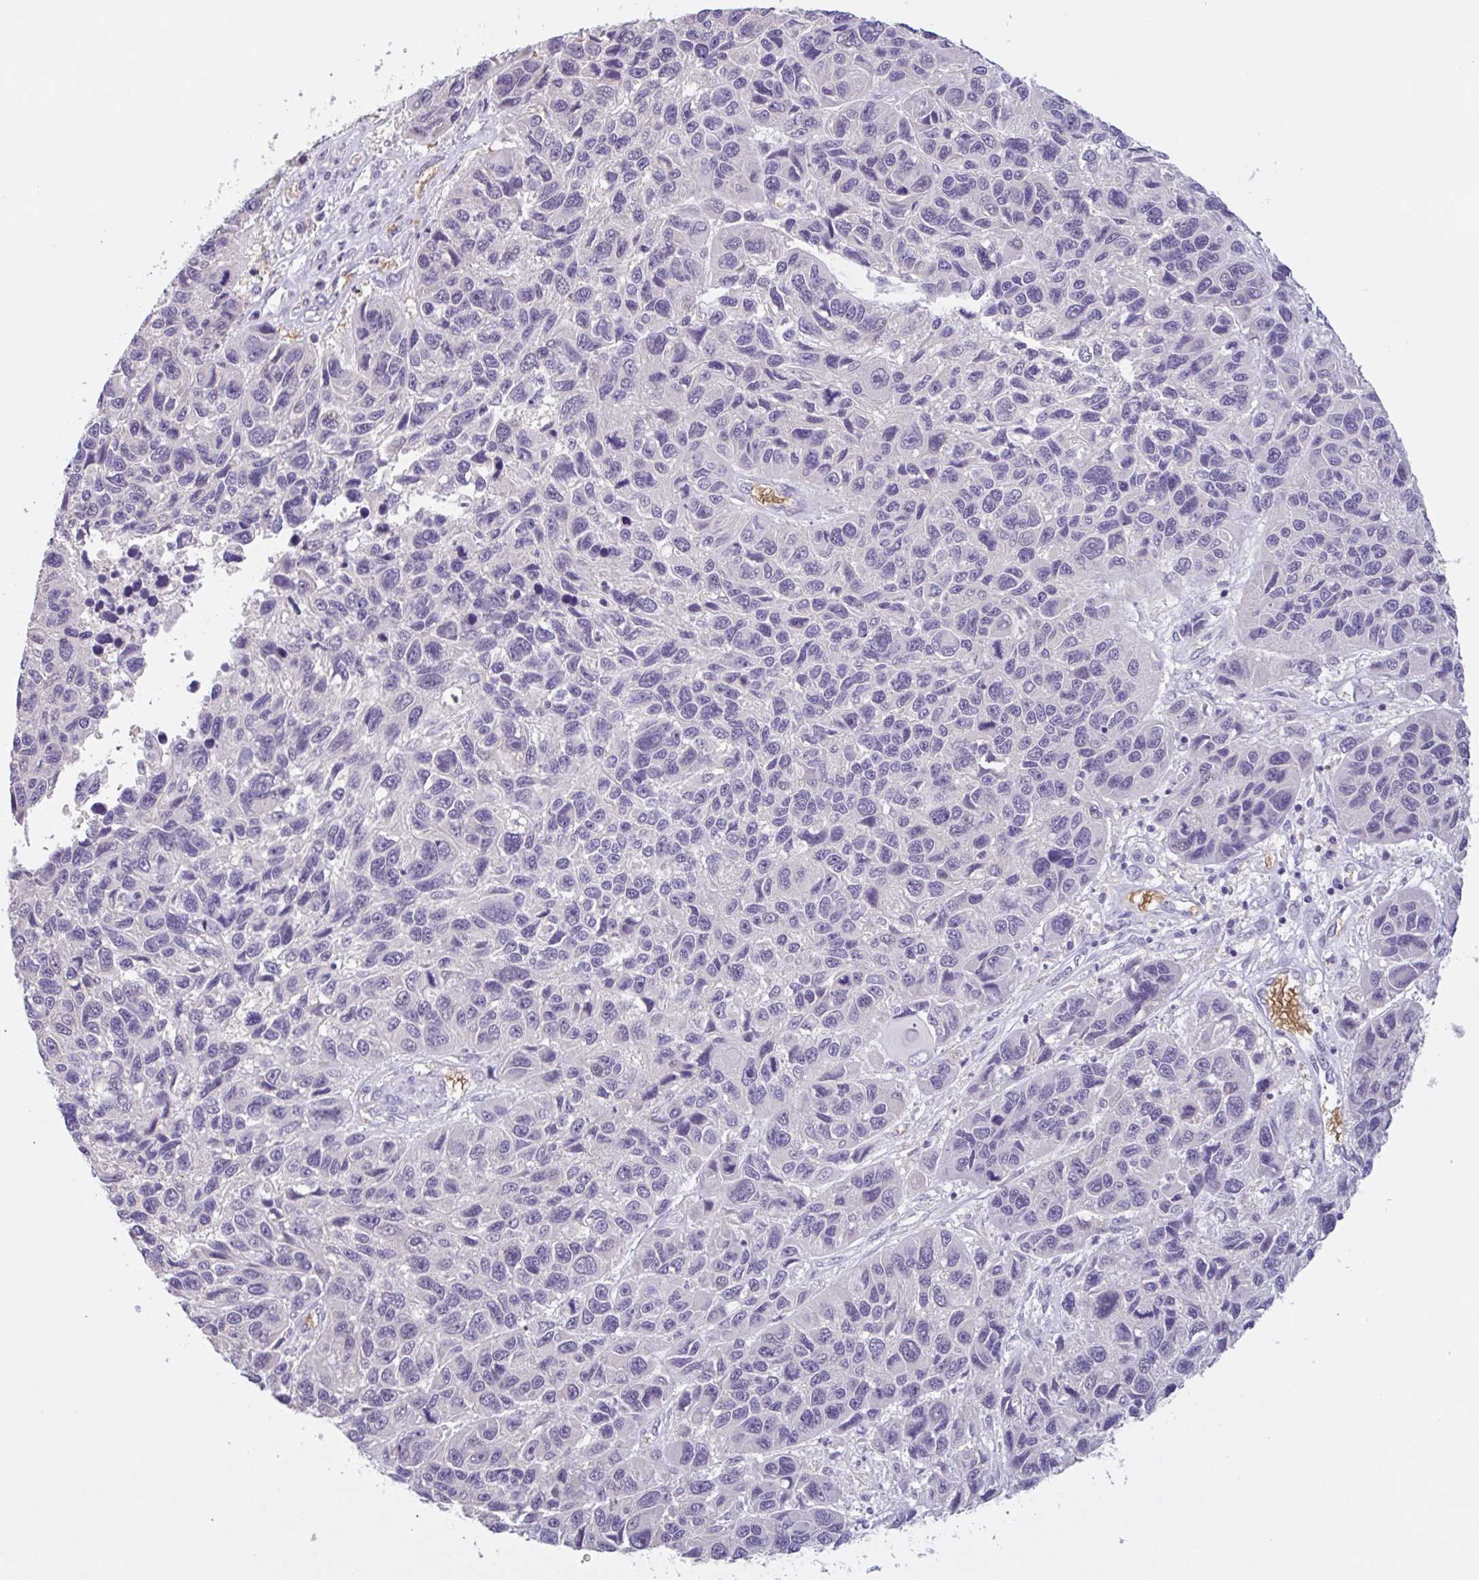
{"staining": {"intensity": "negative", "quantity": "none", "location": "none"}, "tissue": "melanoma", "cell_type": "Tumor cells", "image_type": "cancer", "snomed": [{"axis": "morphology", "description": "Malignant melanoma, NOS"}, {"axis": "topography", "description": "Skin"}], "caption": "This is an immunohistochemistry micrograph of melanoma. There is no staining in tumor cells.", "gene": "RHAG", "patient": {"sex": "male", "age": 53}}